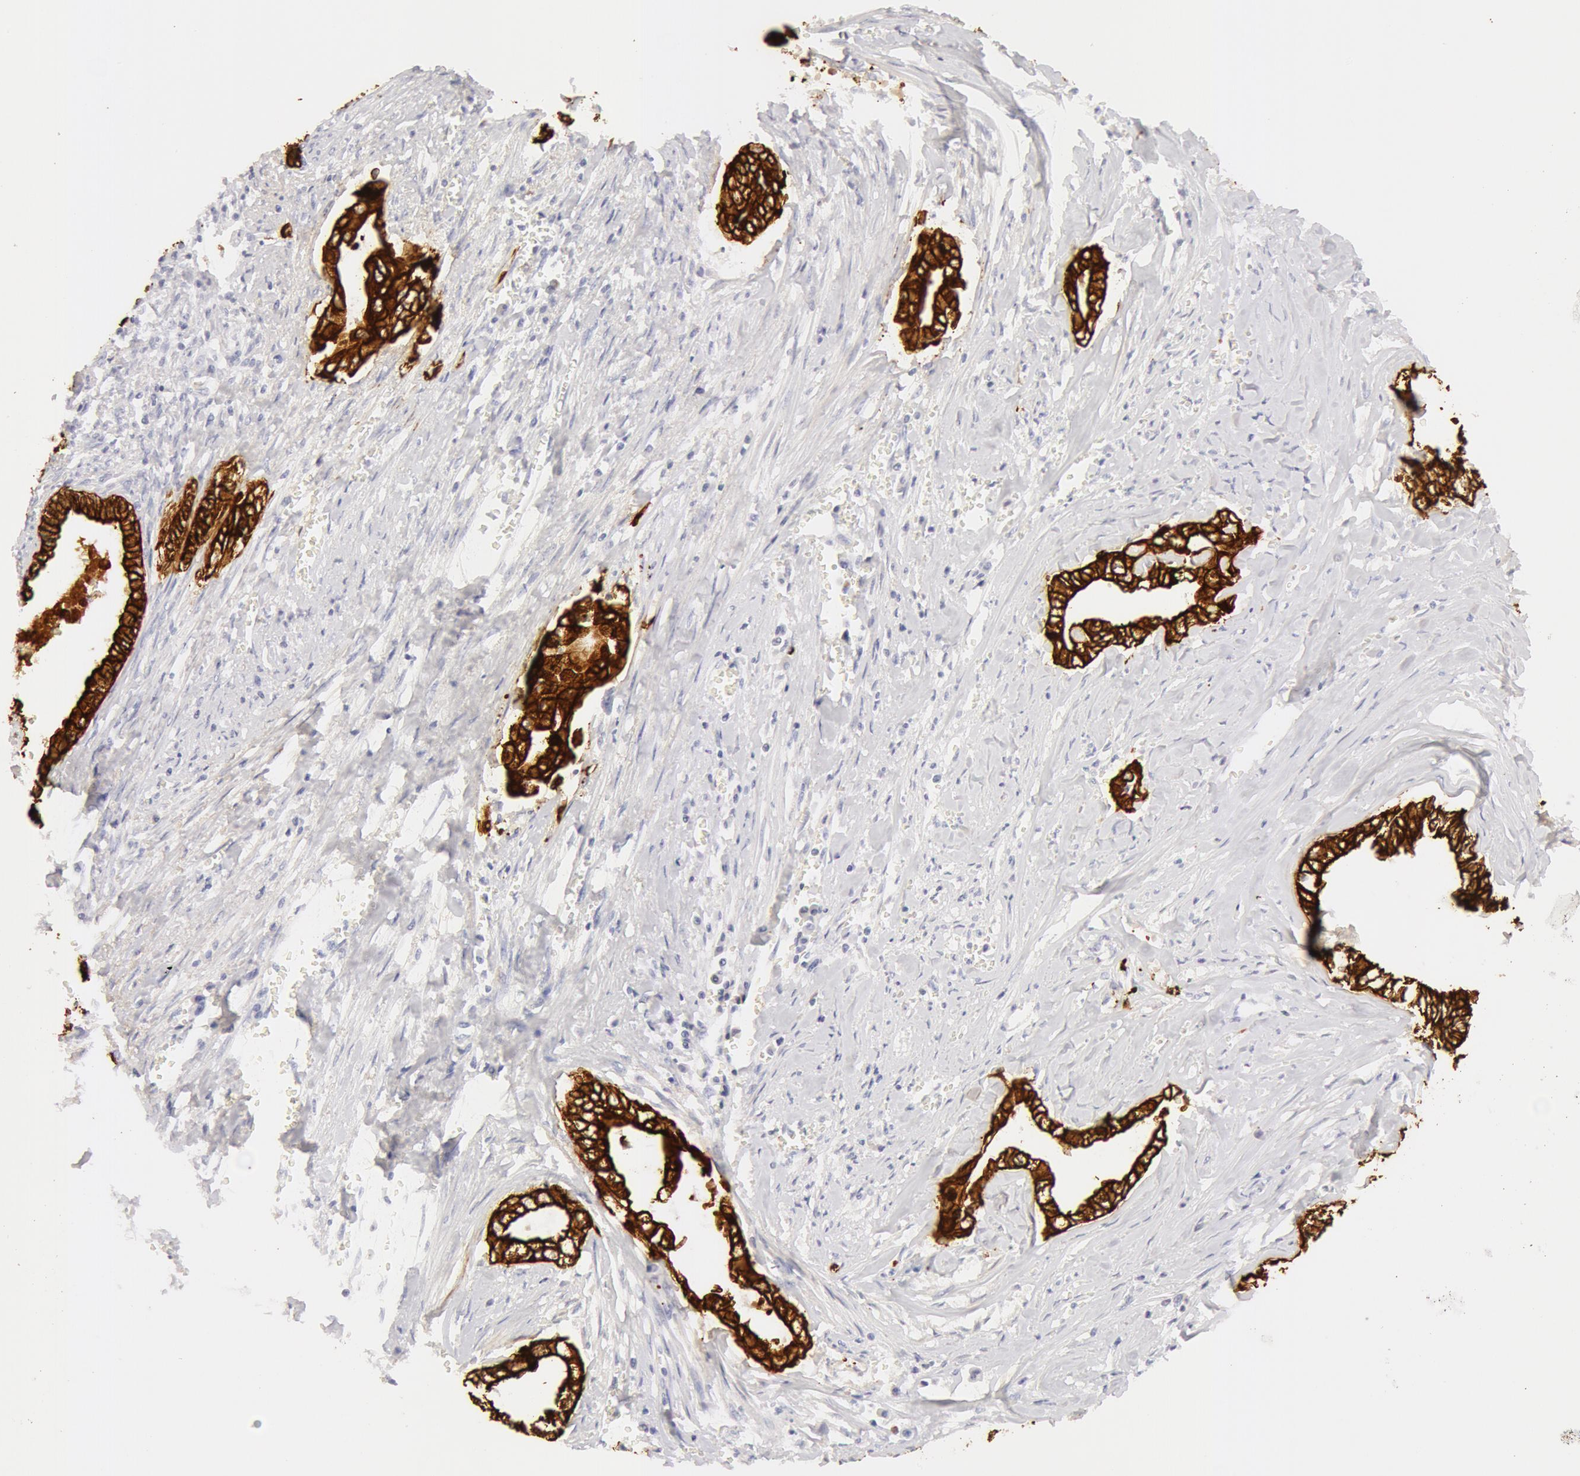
{"staining": {"intensity": "strong", "quantity": ">75%", "location": "cytoplasmic/membranous"}, "tissue": "liver cancer", "cell_type": "Tumor cells", "image_type": "cancer", "snomed": [{"axis": "morphology", "description": "Cholangiocarcinoma"}, {"axis": "topography", "description": "Liver"}], "caption": "This histopathology image shows immunohistochemistry staining of human liver cholangiocarcinoma, with high strong cytoplasmic/membranous expression in about >75% of tumor cells.", "gene": "KRT8", "patient": {"sex": "male", "age": 57}}